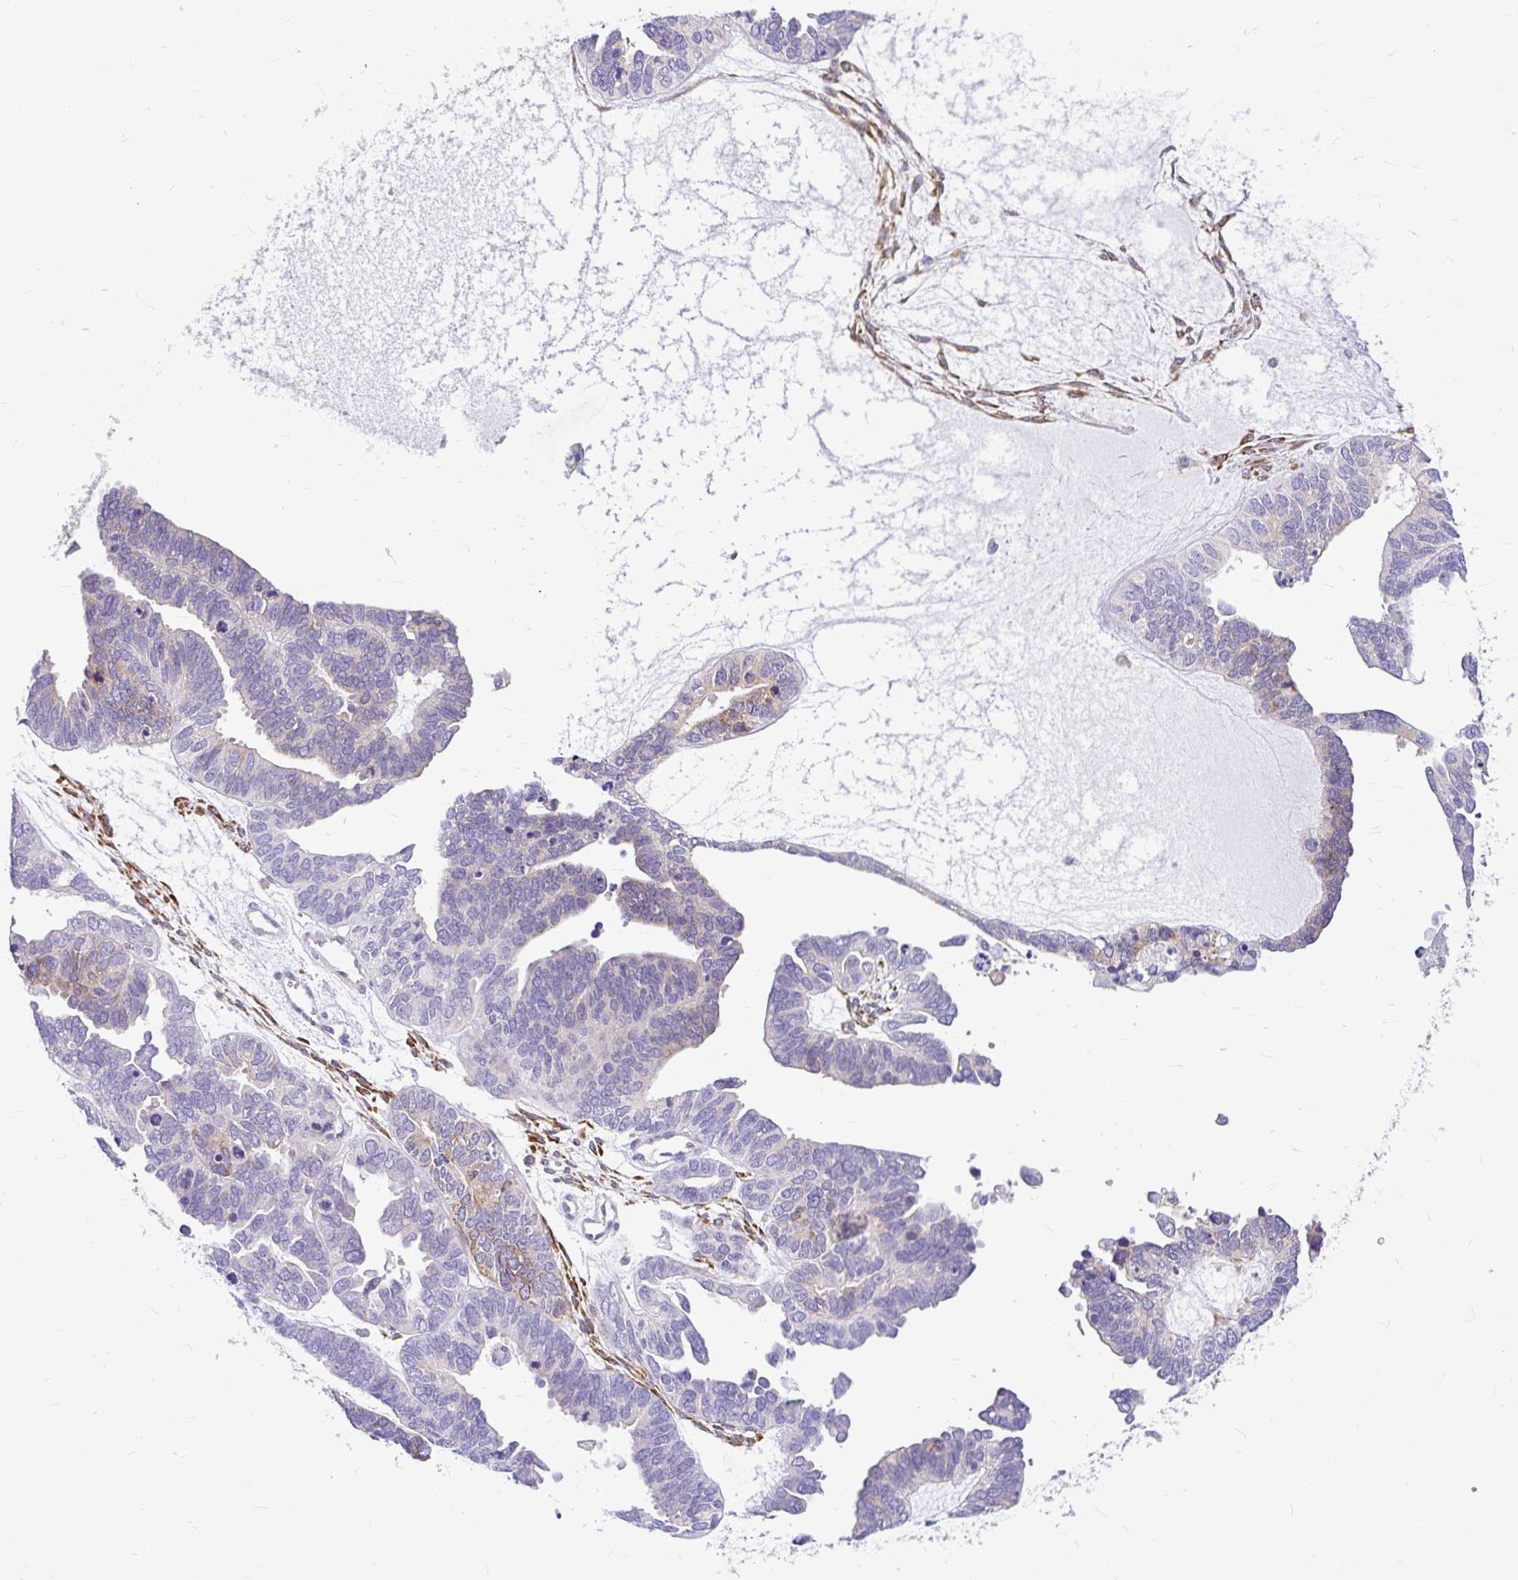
{"staining": {"intensity": "negative", "quantity": "none", "location": "none"}, "tissue": "ovarian cancer", "cell_type": "Tumor cells", "image_type": "cancer", "snomed": [{"axis": "morphology", "description": "Cystadenocarcinoma, serous, NOS"}, {"axis": "topography", "description": "Ovary"}], "caption": "The immunohistochemistry (IHC) photomicrograph has no significant positivity in tumor cells of ovarian cancer tissue. (DAB (3,3'-diaminobenzidine) immunohistochemistry (IHC), high magnification).", "gene": "GABBR2", "patient": {"sex": "female", "age": 51}}